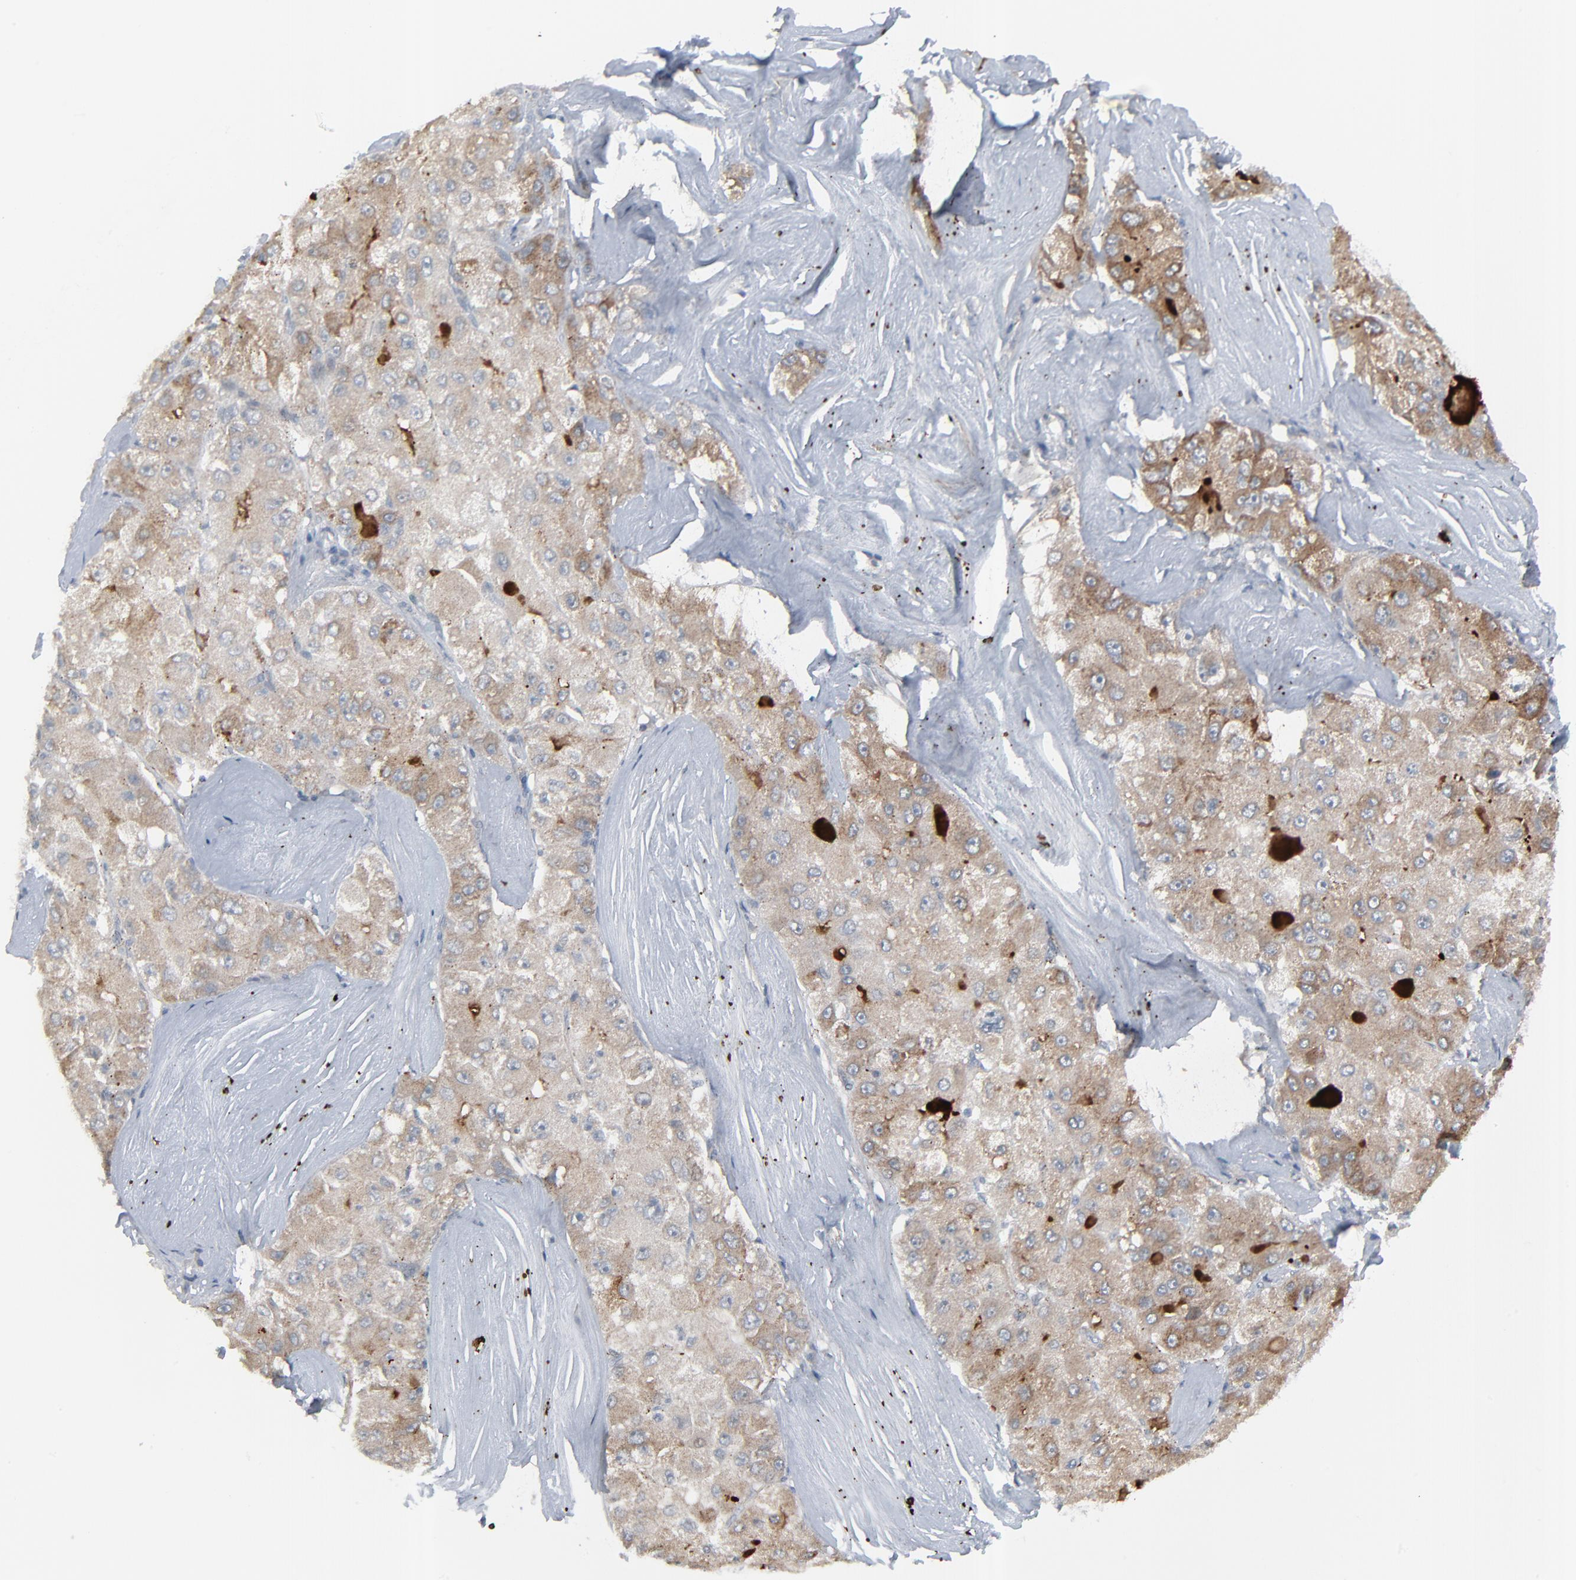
{"staining": {"intensity": "moderate", "quantity": ">75%", "location": "cytoplasmic/membranous"}, "tissue": "liver cancer", "cell_type": "Tumor cells", "image_type": "cancer", "snomed": [{"axis": "morphology", "description": "Carcinoma, Hepatocellular, NOS"}, {"axis": "topography", "description": "Liver"}], "caption": "Immunohistochemical staining of hepatocellular carcinoma (liver) shows medium levels of moderate cytoplasmic/membranous expression in about >75% of tumor cells.", "gene": "NEUROD1", "patient": {"sex": "male", "age": 80}}